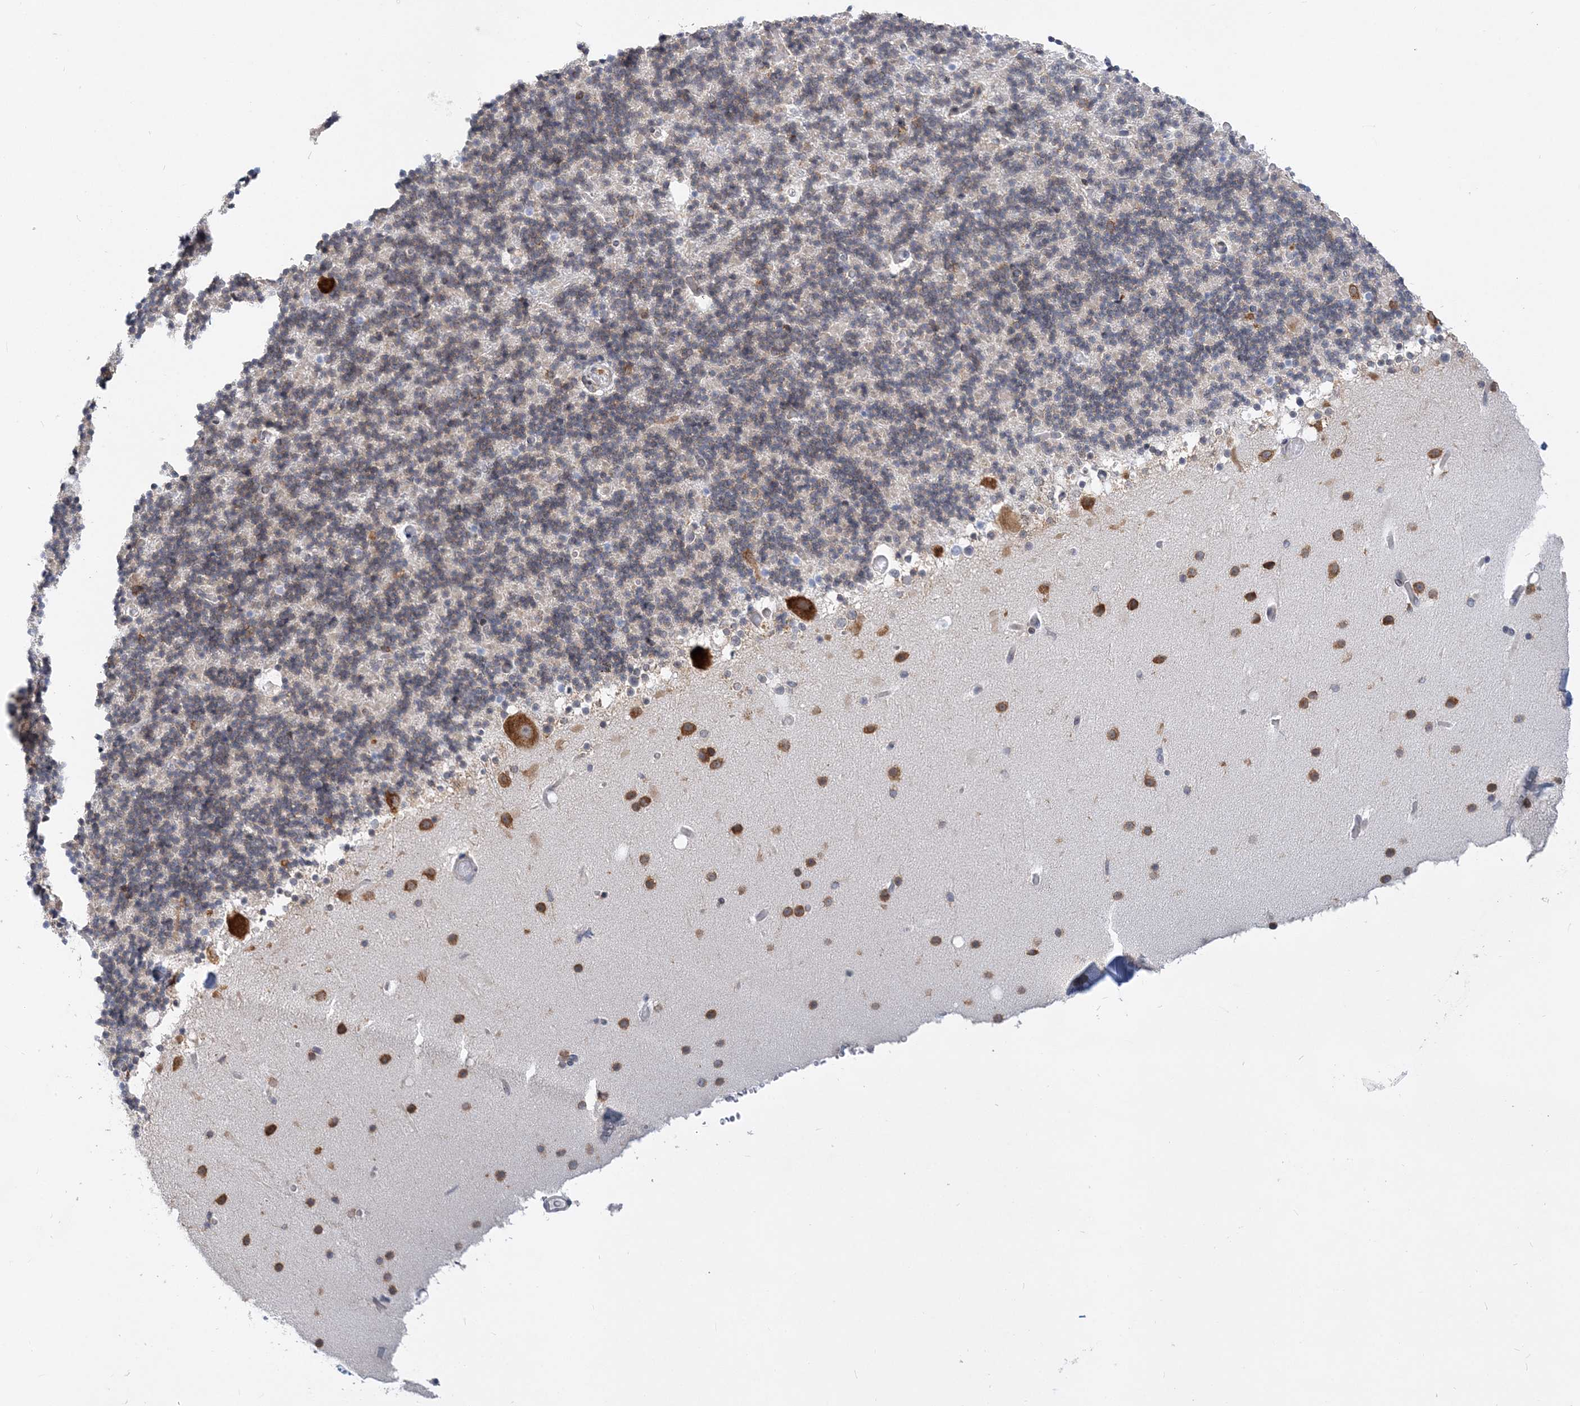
{"staining": {"intensity": "weak", "quantity": "25%-75%", "location": "cytoplasmic/membranous"}, "tissue": "cerebellum", "cell_type": "Cells in granular layer", "image_type": "normal", "snomed": [{"axis": "morphology", "description": "Normal tissue, NOS"}, {"axis": "topography", "description": "Cerebellum"}], "caption": "Normal cerebellum displays weak cytoplasmic/membranous staining in about 25%-75% of cells in granular layer Nuclei are stained in blue..", "gene": "LARP4B", "patient": {"sex": "male", "age": 57}}